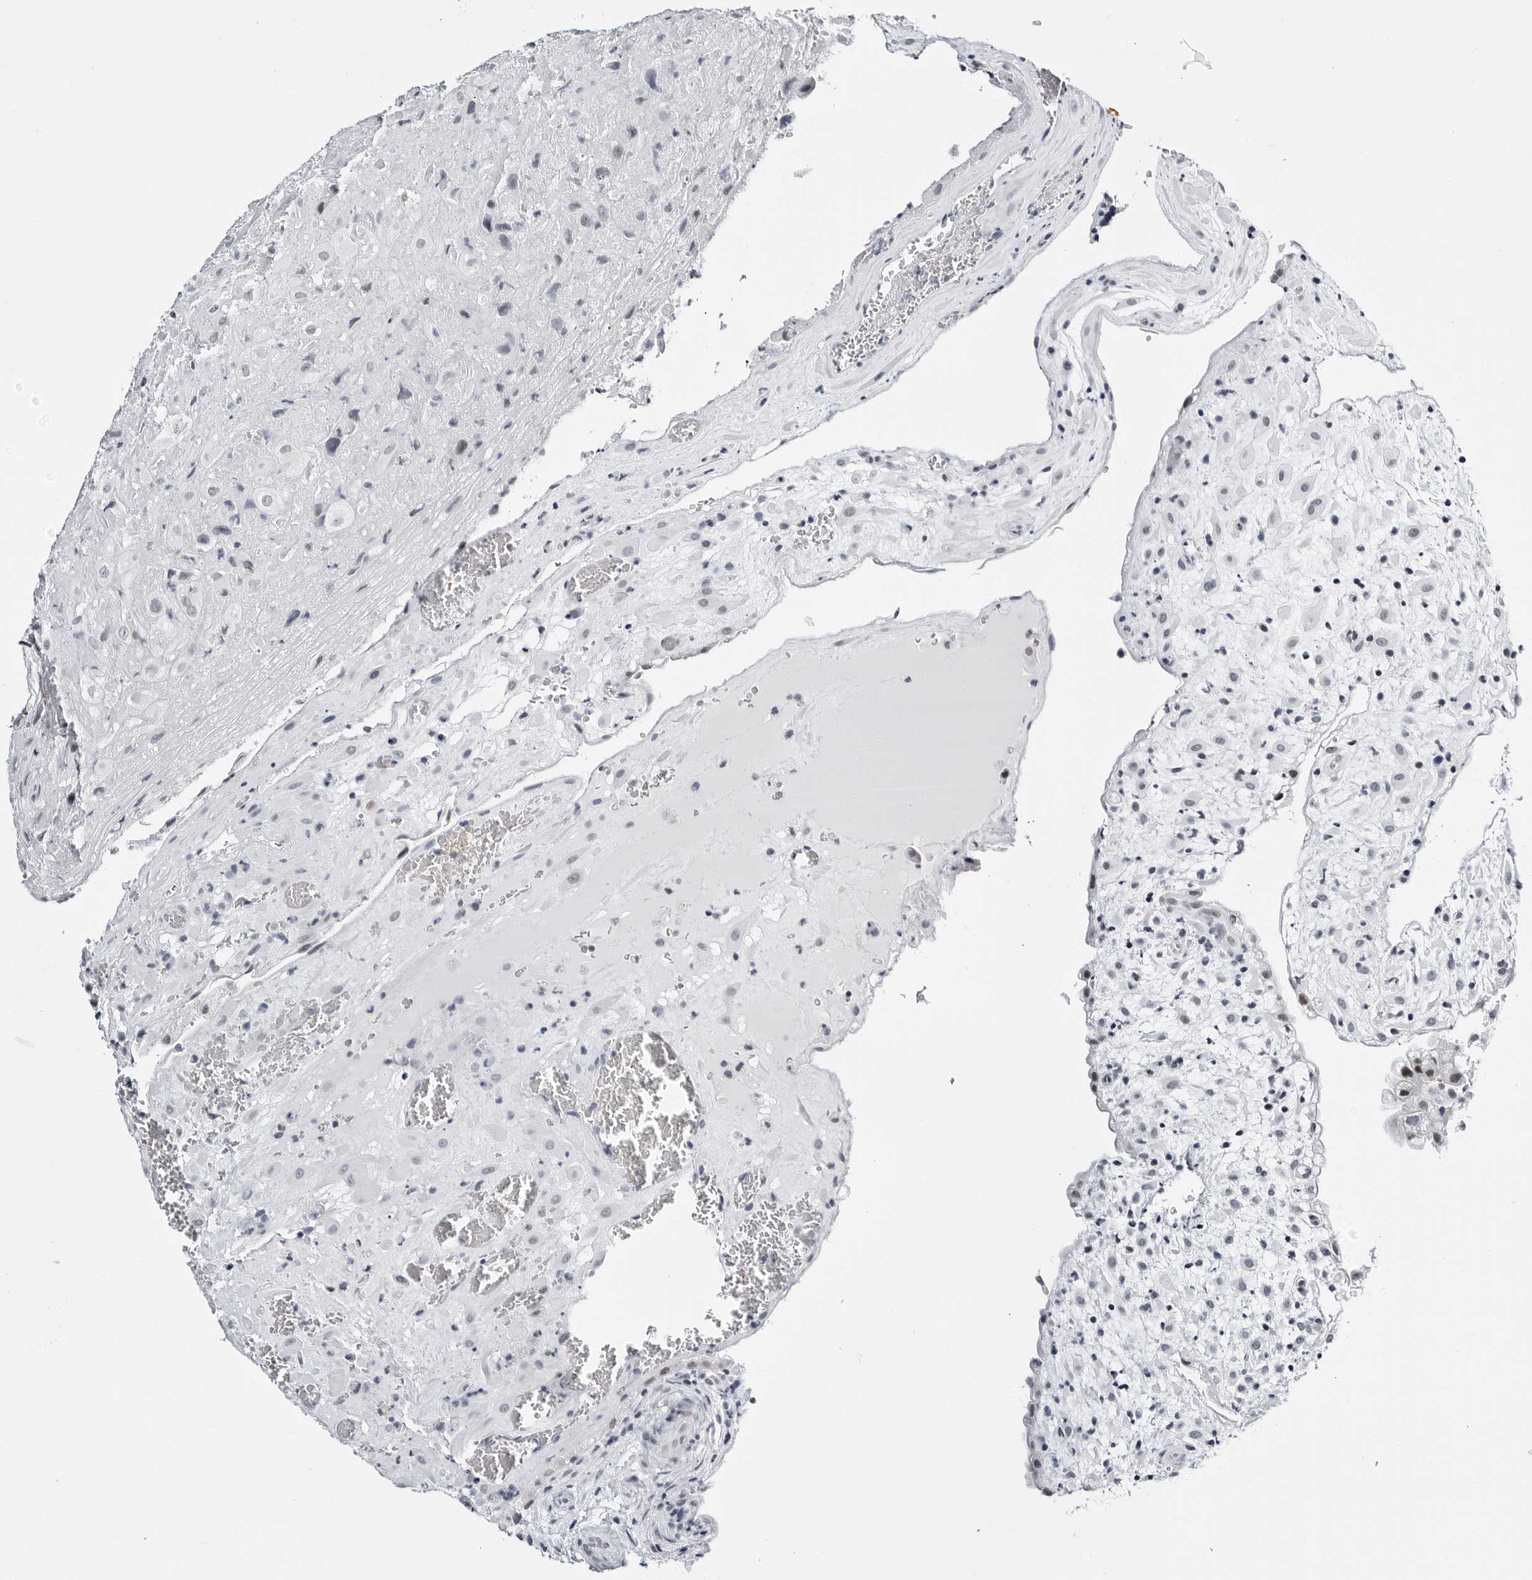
{"staining": {"intensity": "negative", "quantity": "none", "location": "none"}, "tissue": "placenta", "cell_type": "Decidual cells", "image_type": "normal", "snomed": [{"axis": "morphology", "description": "Normal tissue, NOS"}, {"axis": "topography", "description": "Placenta"}], "caption": "A photomicrograph of placenta stained for a protein exhibits no brown staining in decidual cells.", "gene": "VEZF1", "patient": {"sex": "female", "age": 35}}